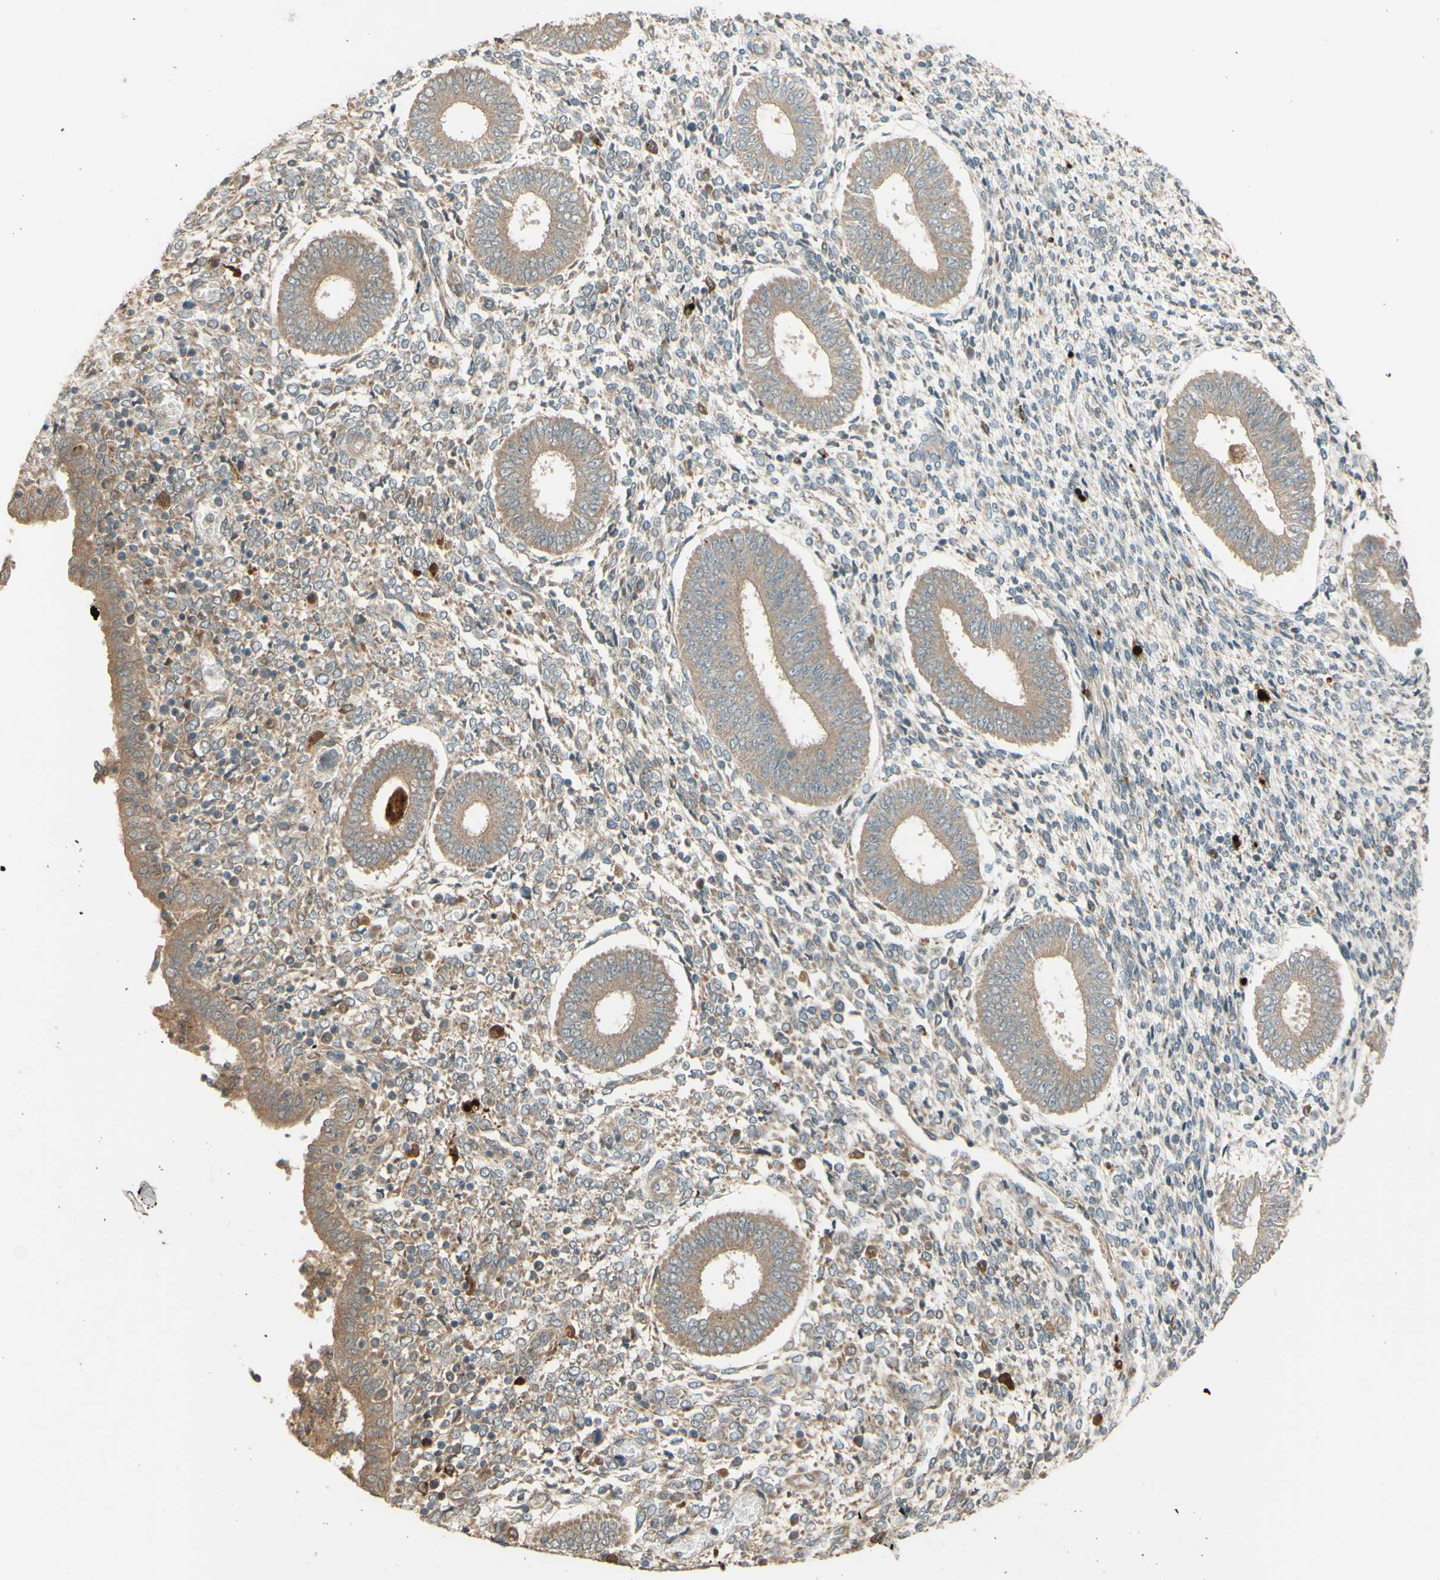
{"staining": {"intensity": "weak", "quantity": ">75%", "location": "cytoplasmic/membranous"}, "tissue": "endometrium", "cell_type": "Cells in endometrial stroma", "image_type": "normal", "snomed": [{"axis": "morphology", "description": "Normal tissue, NOS"}, {"axis": "topography", "description": "Endometrium"}], "caption": "DAB immunohistochemical staining of unremarkable human endometrium displays weak cytoplasmic/membranous protein expression in approximately >75% of cells in endometrial stroma. (DAB (3,3'-diaminobenzidine) = brown stain, brightfield microscopy at high magnification).", "gene": "RNF19A", "patient": {"sex": "female", "age": 35}}